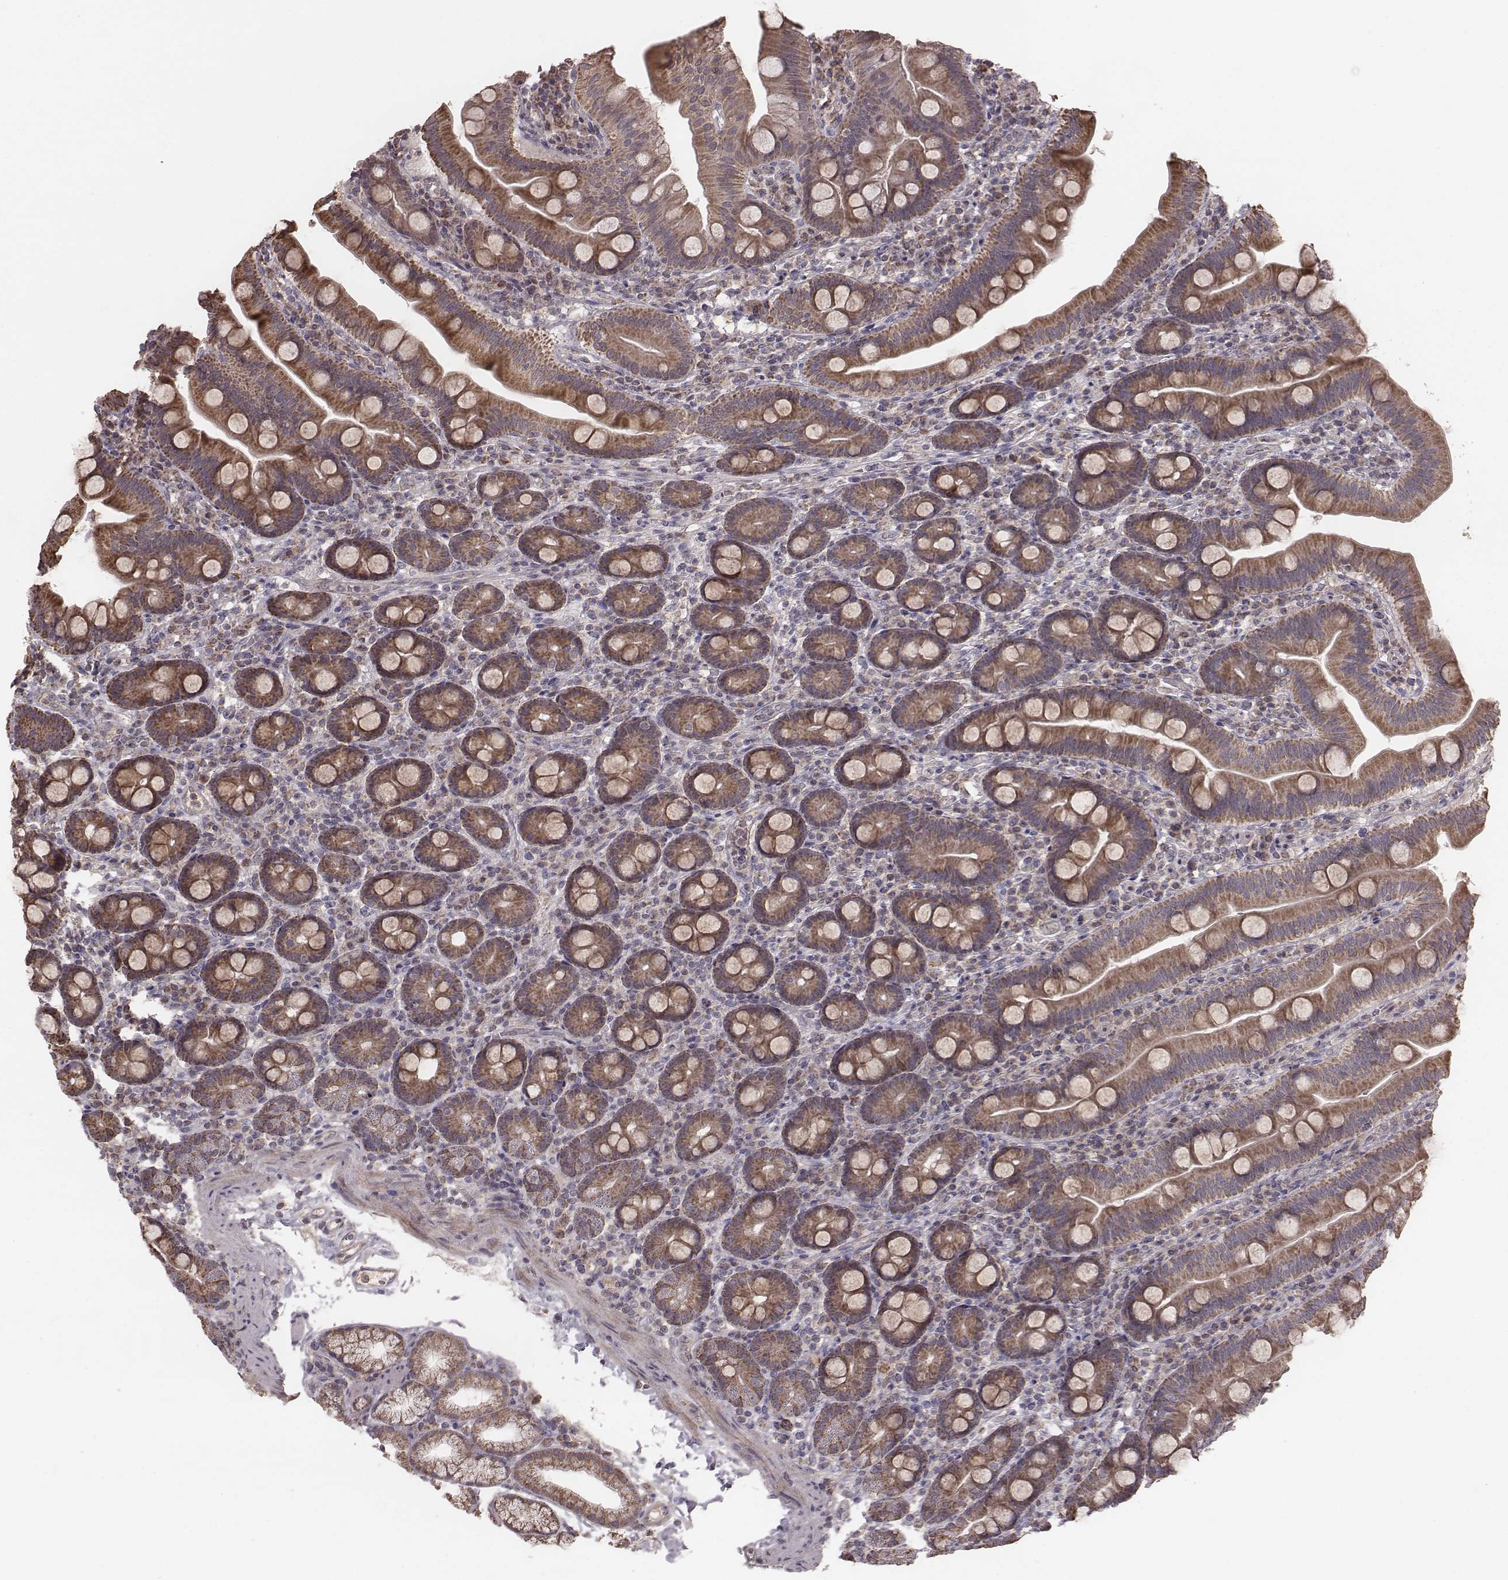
{"staining": {"intensity": "strong", "quantity": ">75%", "location": "cytoplasmic/membranous"}, "tissue": "duodenum", "cell_type": "Glandular cells", "image_type": "normal", "snomed": [{"axis": "morphology", "description": "Normal tissue, NOS"}, {"axis": "topography", "description": "Duodenum"}], "caption": "Human duodenum stained for a protein (brown) displays strong cytoplasmic/membranous positive staining in approximately >75% of glandular cells.", "gene": "PDCD2L", "patient": {"sex": "male", "age": 59}}